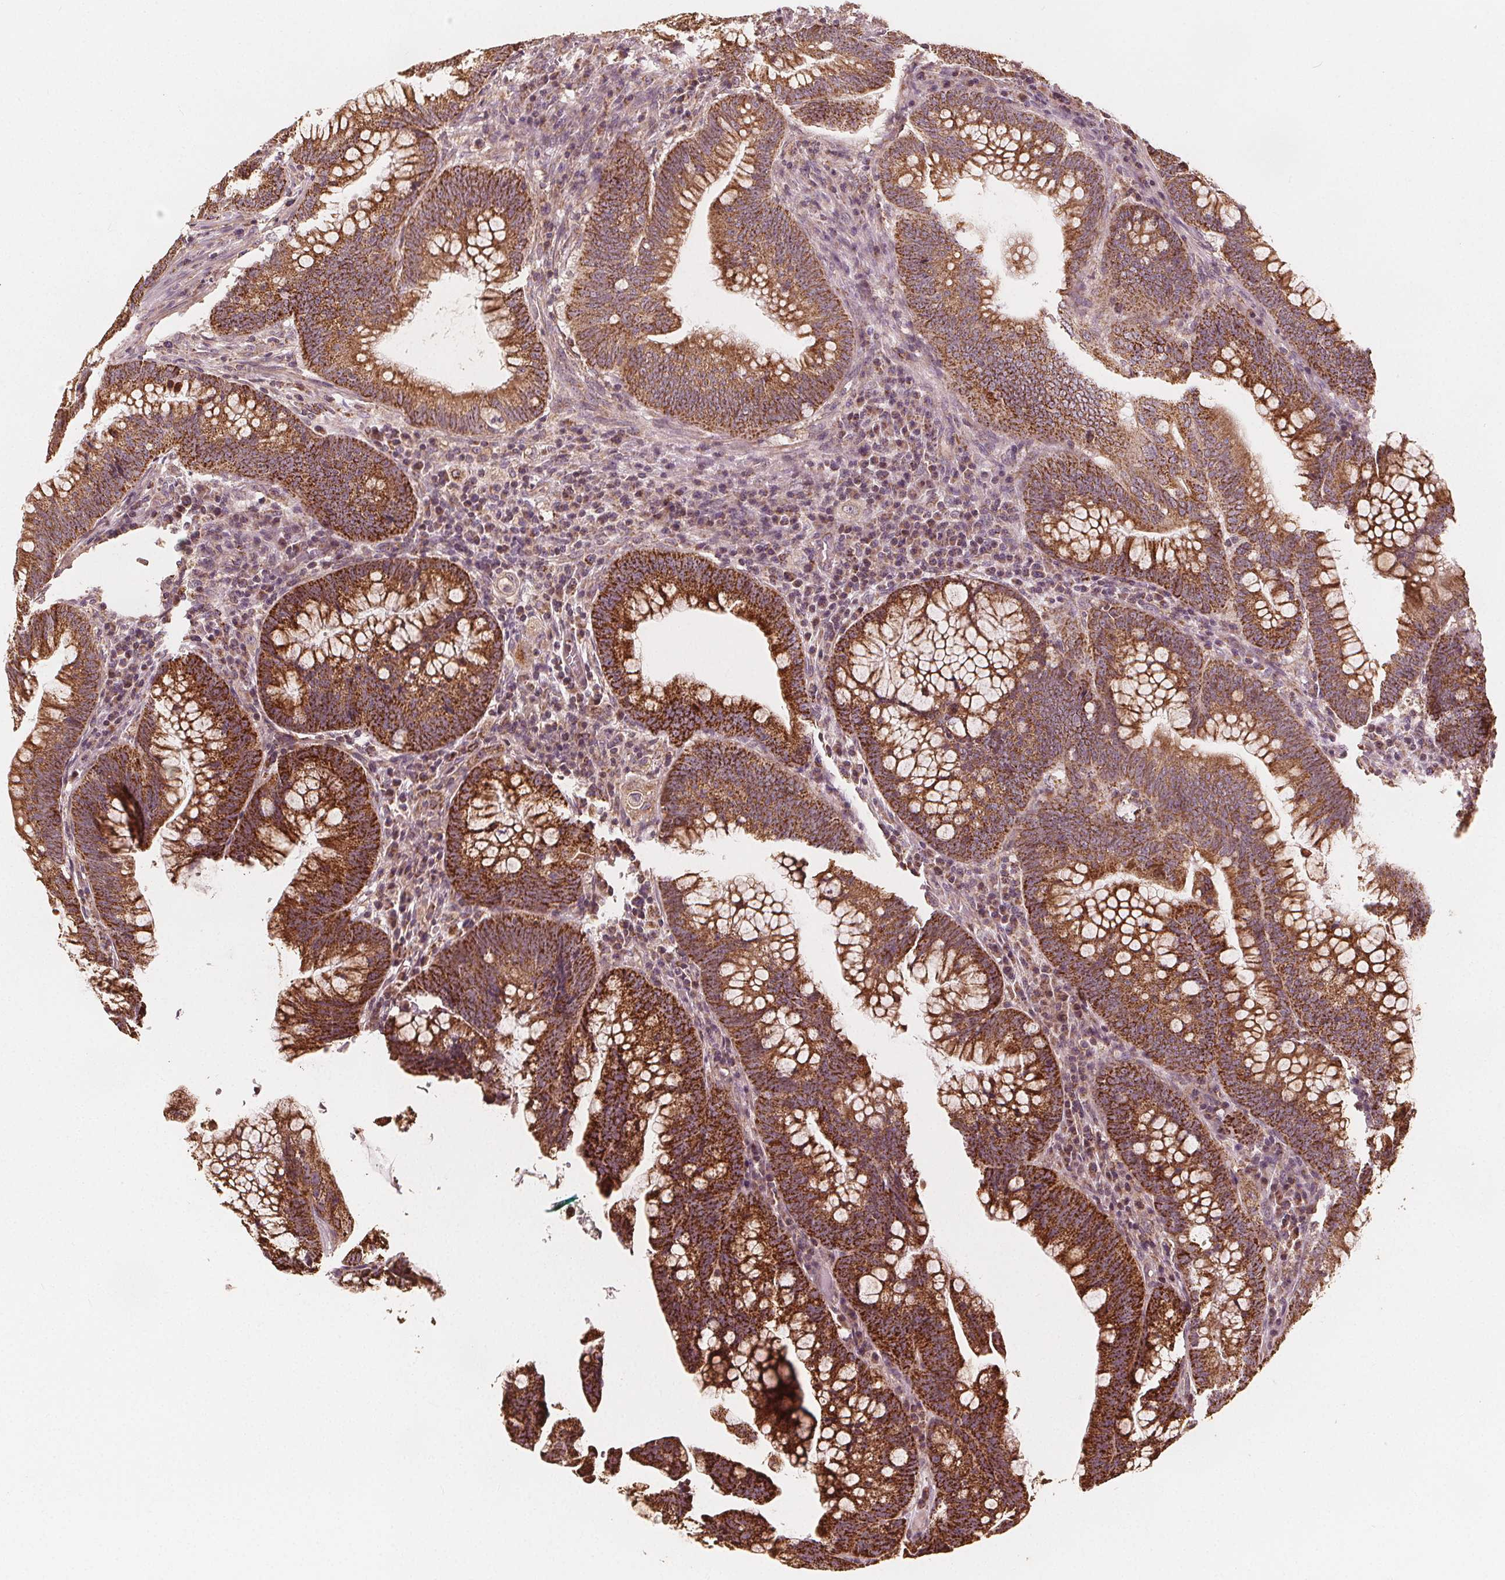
{"staining": {"intensity": "strong", "quantity": ">75%", "location": "cytoplasmic/membranous"}, "tissue": "colorectal cancer", "cell_type": "Tumor cells", "image_type": "cancer", "snomed": [{"axis": "morphology", "description": "Adenocarcinoma, NOS"}, {"axis": "topography", "description": "Colon"}], "caption": "Protein expression analysis of adenocarcinoma (colorectal) displays strong cytoplasmic/membranous expression in approximately >75% of tumor cells. The staining is performed using DAB (3,3'-diaminobenzidine) brown chromogen to label protein expression. The nuclei are counter-stained blue using hematoxylin.", "gene": "PEX26", "patient": {"sex": "male", "age": 62}}